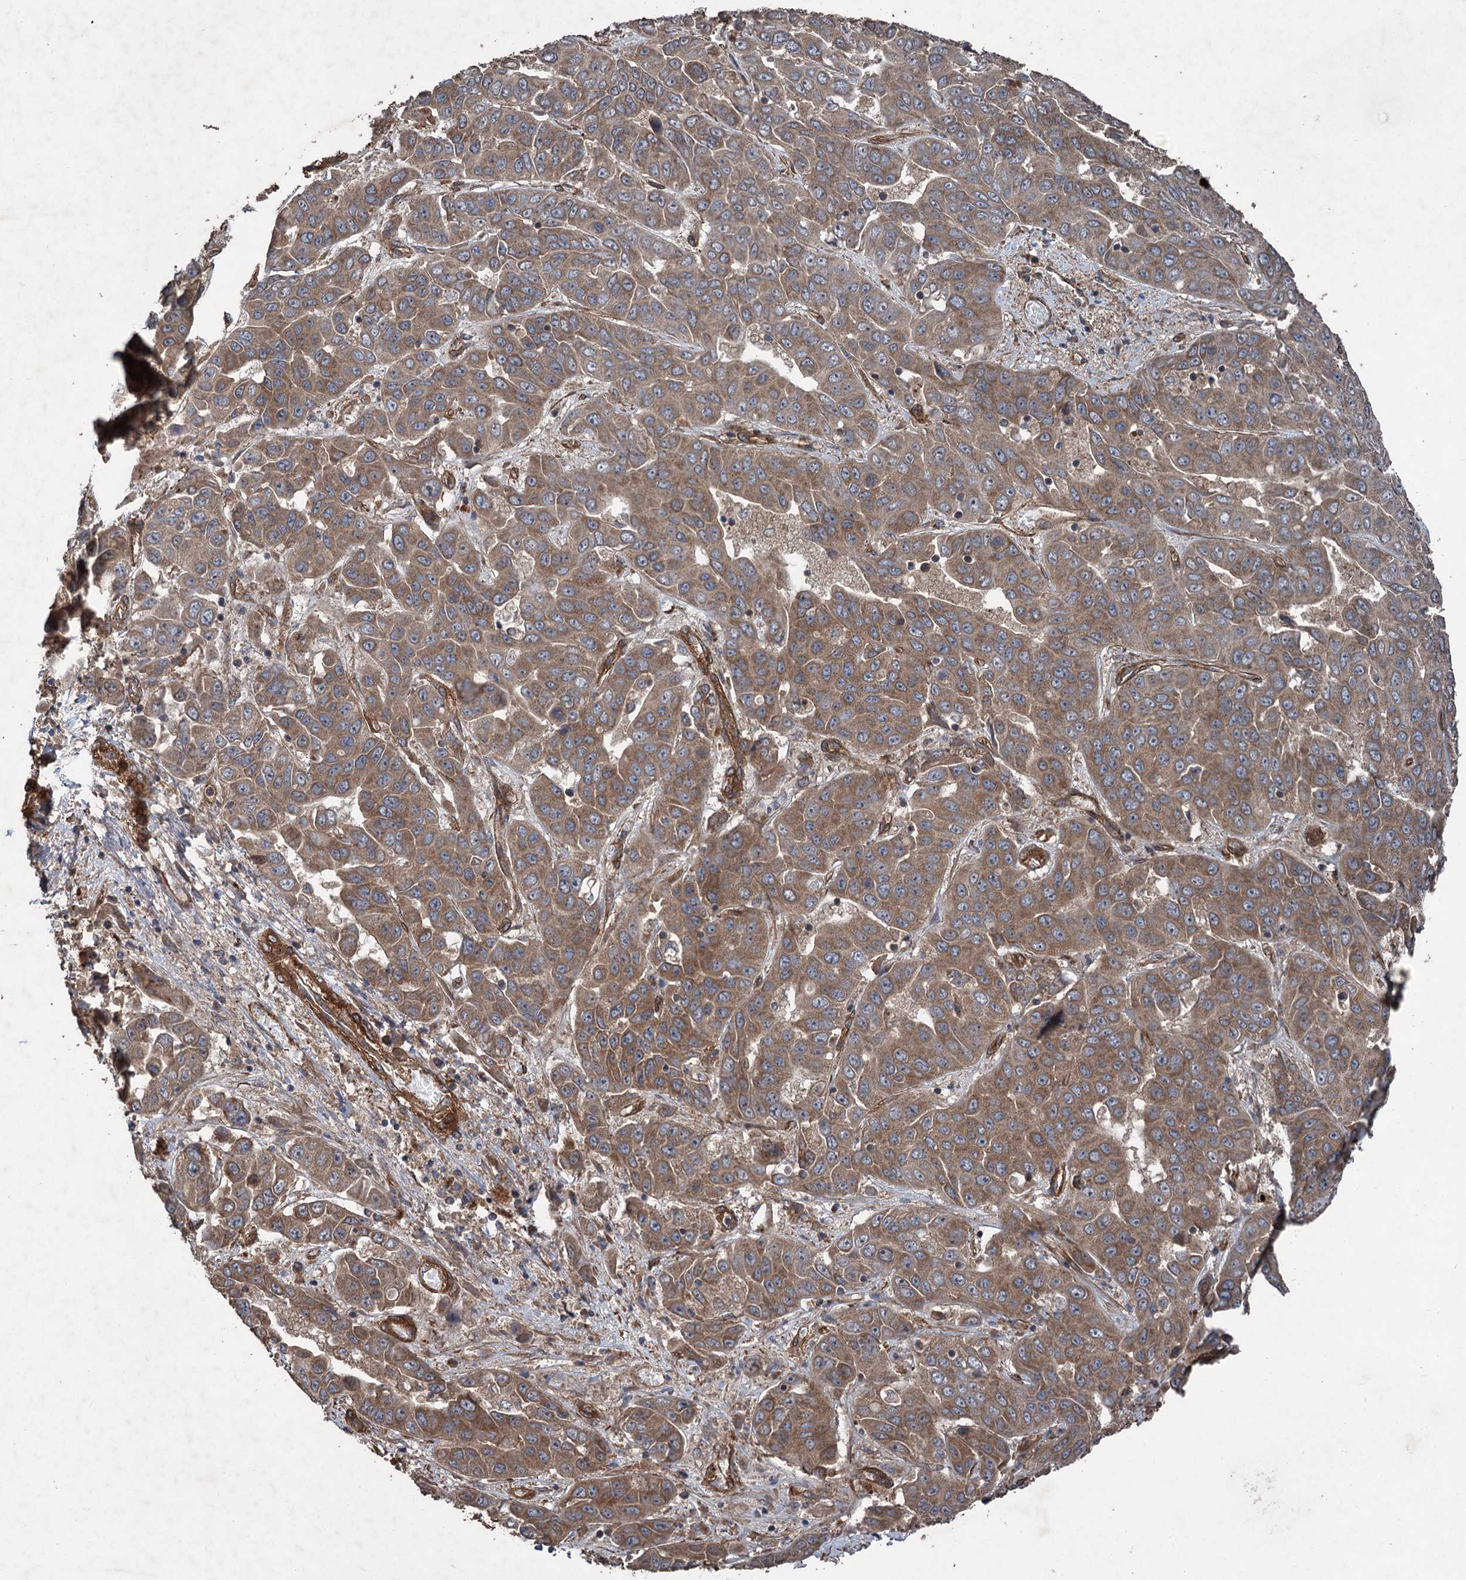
{"staining": {"intensity": "moderate", "quantity": ">75%", "location": "cytoplasmic/membranous"}, "tissue": "liver cancer", "cell_type": "Tumor cells", "image_type": "cancer", "snomed": [{"axis": "morphology", "description": "Cholangiocarcinoma"}, {"axis": "topography", "description": "Liver"}], "caption": "Liver cancer (cholangiocarcinoma) stained with a protein marker exhibits moderate staining in tumor cells.", "gene": "RNF214", "patient": {"sex": "female", "age": 52}}